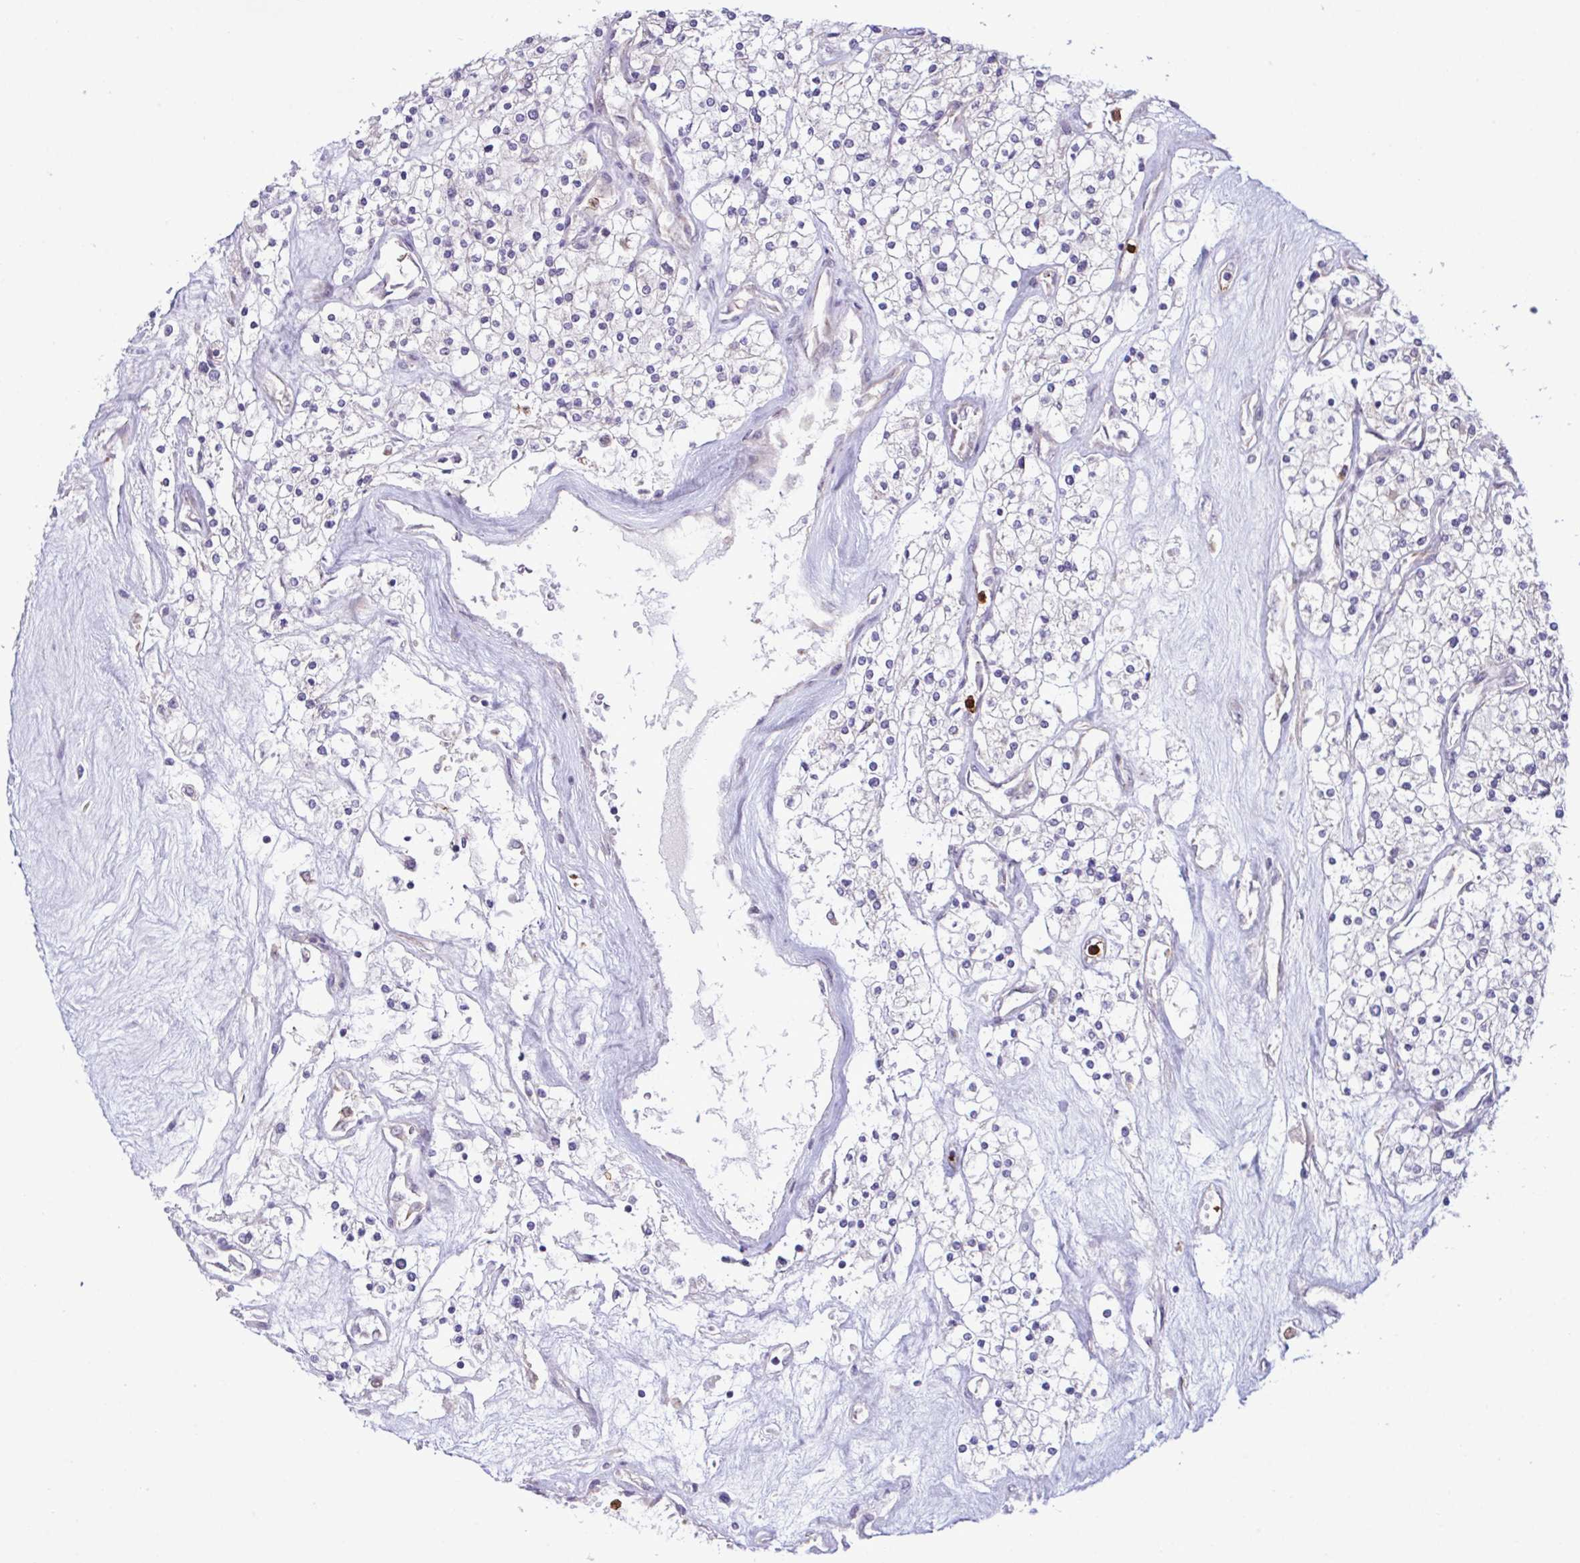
{"staining": {"intensity": "negative", "quantity": "none", "location": "none"}, "tissue": "renal cancer", "cell_type": "Tumor cells", "image_type": "cancer", "snomed": [{"axis": "morphology", "description": "Adenocarcinoma, NOS"}, {"axis": "topography", "description": "Kidney"}], "caption": "This image is of renal adenocarcinoma stained with immunohistochemistry to label a protein in brown with the nuclei are counter-stained blue. There is no positivity in tumor cells.", "gene": "CMPK1", "patient": {"sex": "male", "age": 80}}